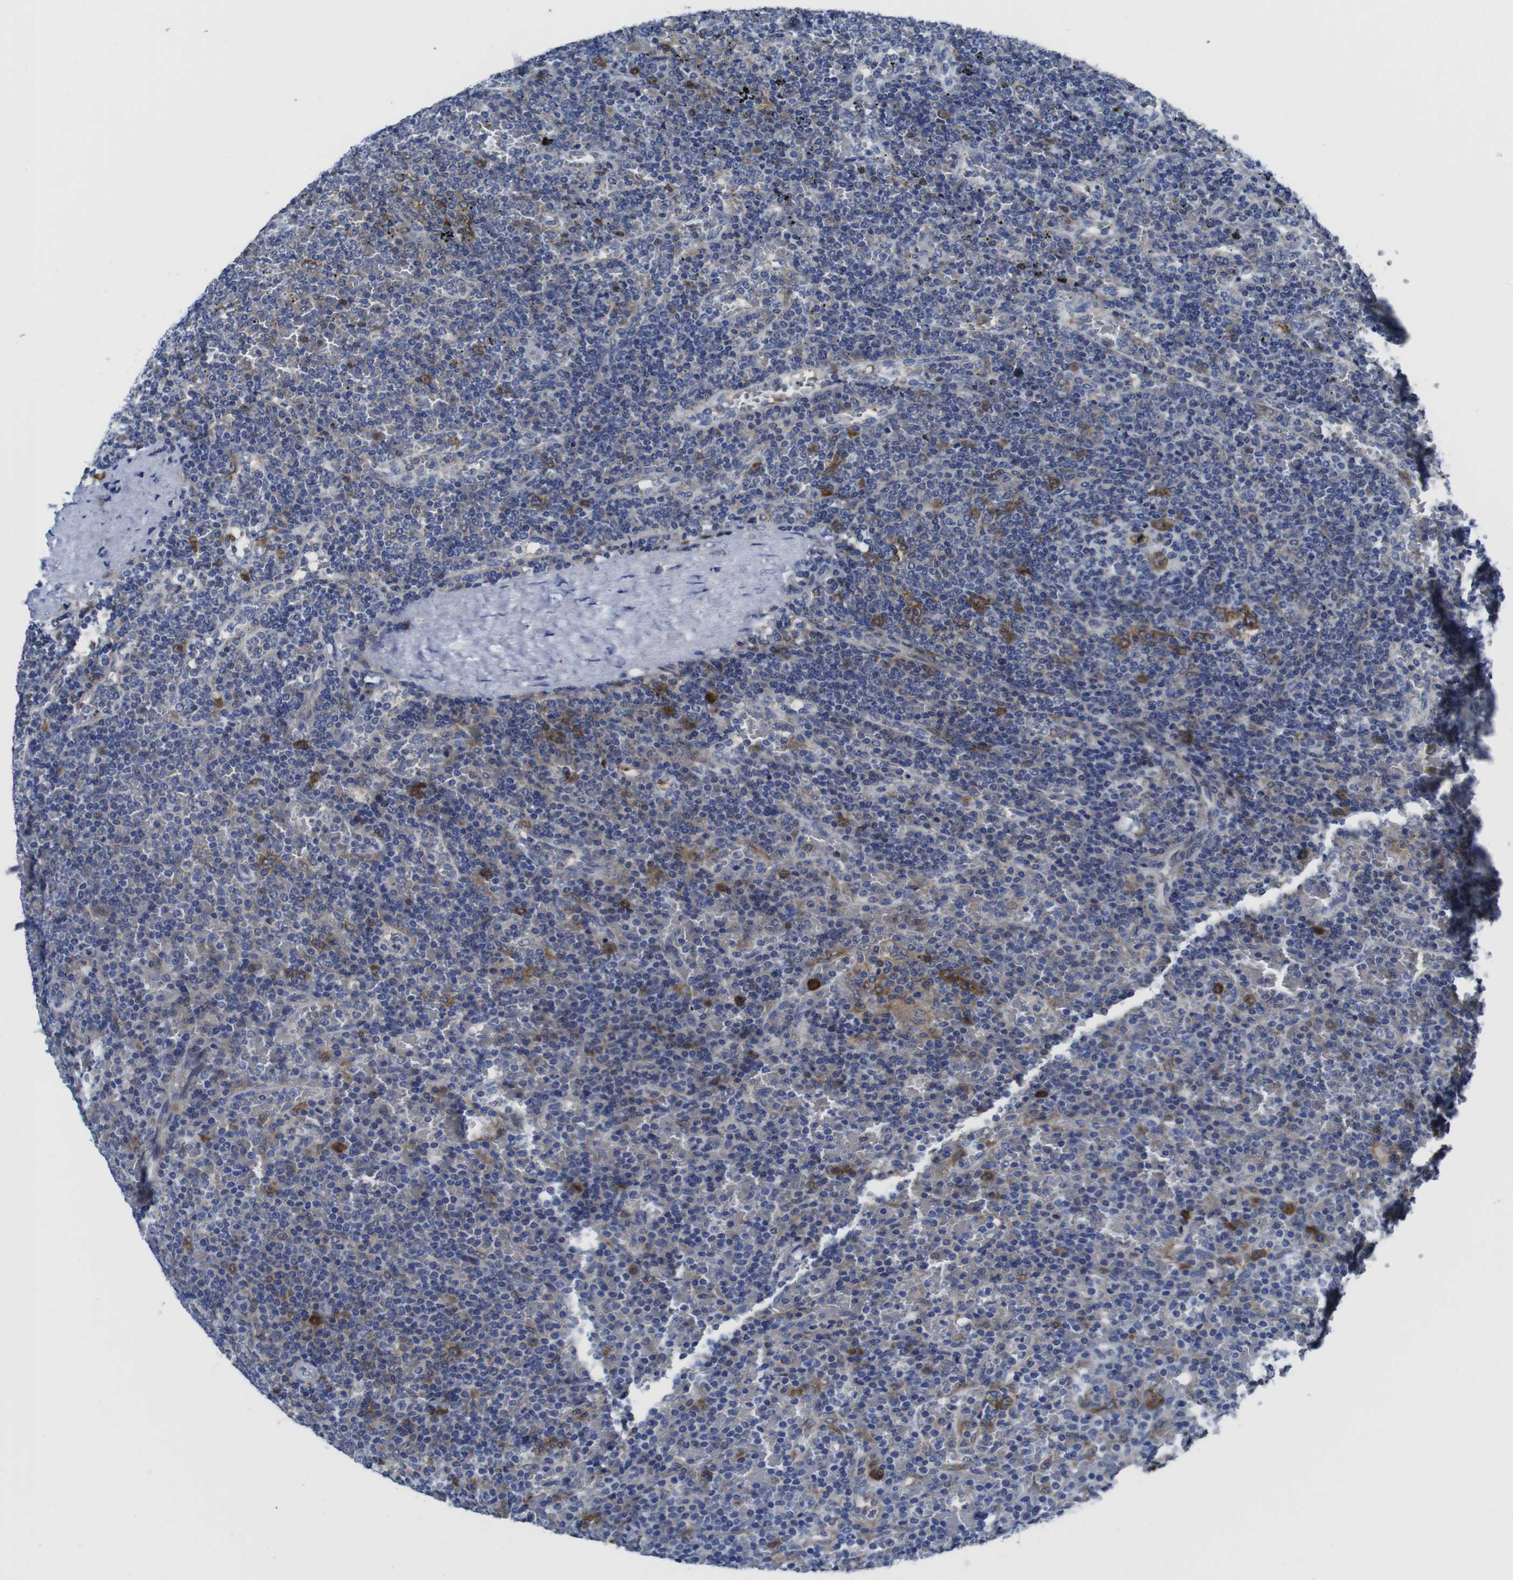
{"staining": {"intensity": "moderate", "quantity": "<25%", "location": "cytoplasmic/membranous"}, "tissue": "lymphoma", "cell_type": "Tumor cells", "image_type": "cancer", "snomed": [{"axis": "morphology", "description": "Malignant lymphoma, non-Hodgkin's type, Low grade"}, {"axis": "topography", "description": "Spleen"}], "caption": "Immunohistochemical staining of human lymphoma reveals low levels of moderate cytoplasmic/membranous protein positivity in approximately <25% of tumor cells. (DAB (3,3'-diaminobenzidine) = brown stain, brightfield microscopy at high magnification).", "gene": "EIF4A1", "patient": {"sex": "female", "age": 77}}